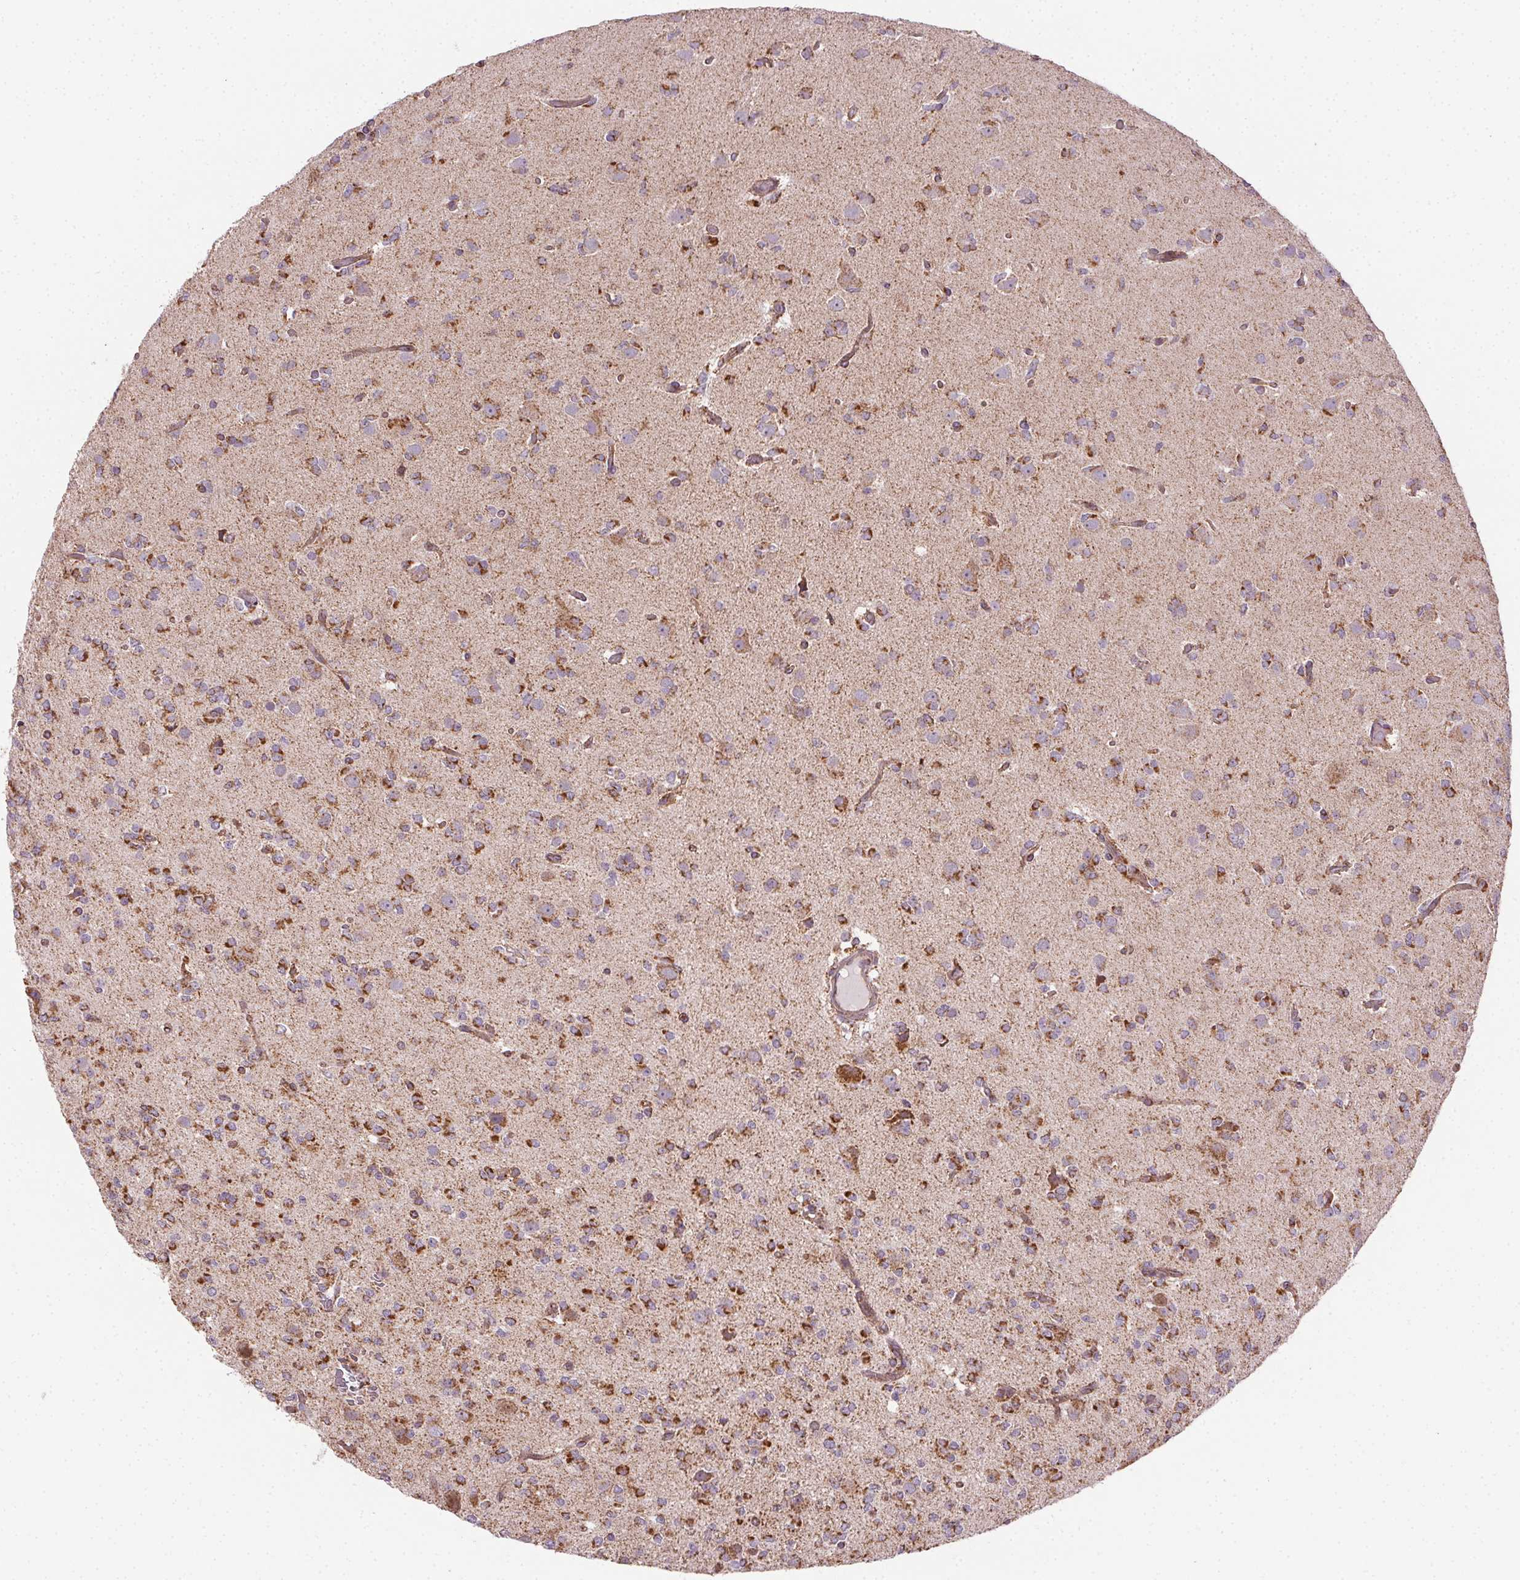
{"staining": {"intensity": "moderate", "quantity": ">75%", "location": "cytoplasmic/membranous"}, "tissue": "glioma", "cell_type": "Tumor cells", "image_type": "cancer", "snomed": [{"axis": "morphology", "description": "Glioma, malignant, Low grade"}, {"axis": "topography", "description": "Brain"}], "caption": "Immunohistochemistry (DAB) staining of human glioma exhibits moderate cytoplasmic/membranous protein expression in about >75% of tumor cells.", "gene": "CLPB", "patient": {"sex": "male", "age": 27}}